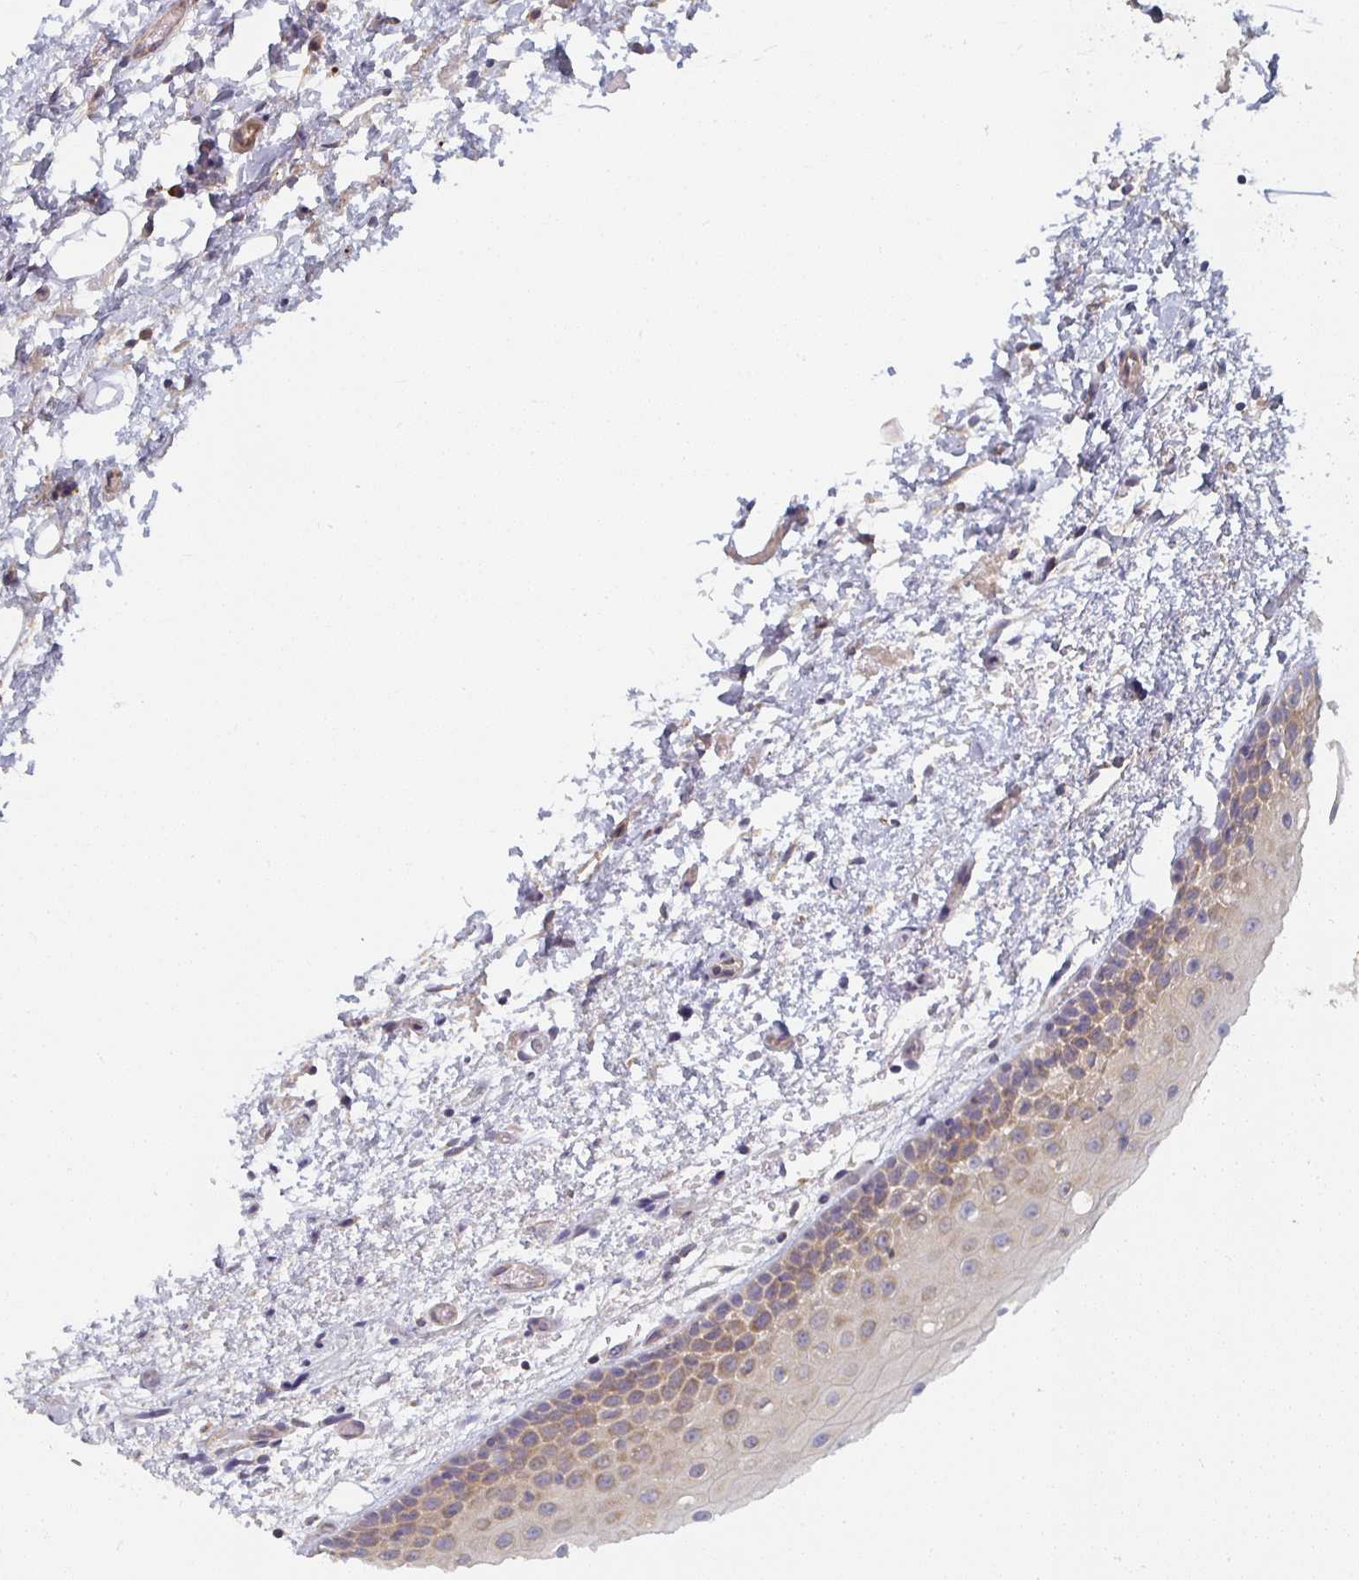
{"staining": {"intensity": "moderate", "quantity": "25%-75%", "location": "cytoplasmic/membranous"}, "tissue": "oral mucosa", "cell_type": "Squamous epithelial cells", "image_type": "normal", "snomed": [{"axis": "morphology", "description": "Normal tissue, NOS"}, {"axis": "topography", "description": "Oral tissue"}], "caption": "Squamous epithelial cells exhibit moderate cytoplasmic/membranous positivity in approximately 25%-75% of cells in normal oral mucosa.", "gene": "CTHRC1", "patient": {"sex": "female", "age": 82}}